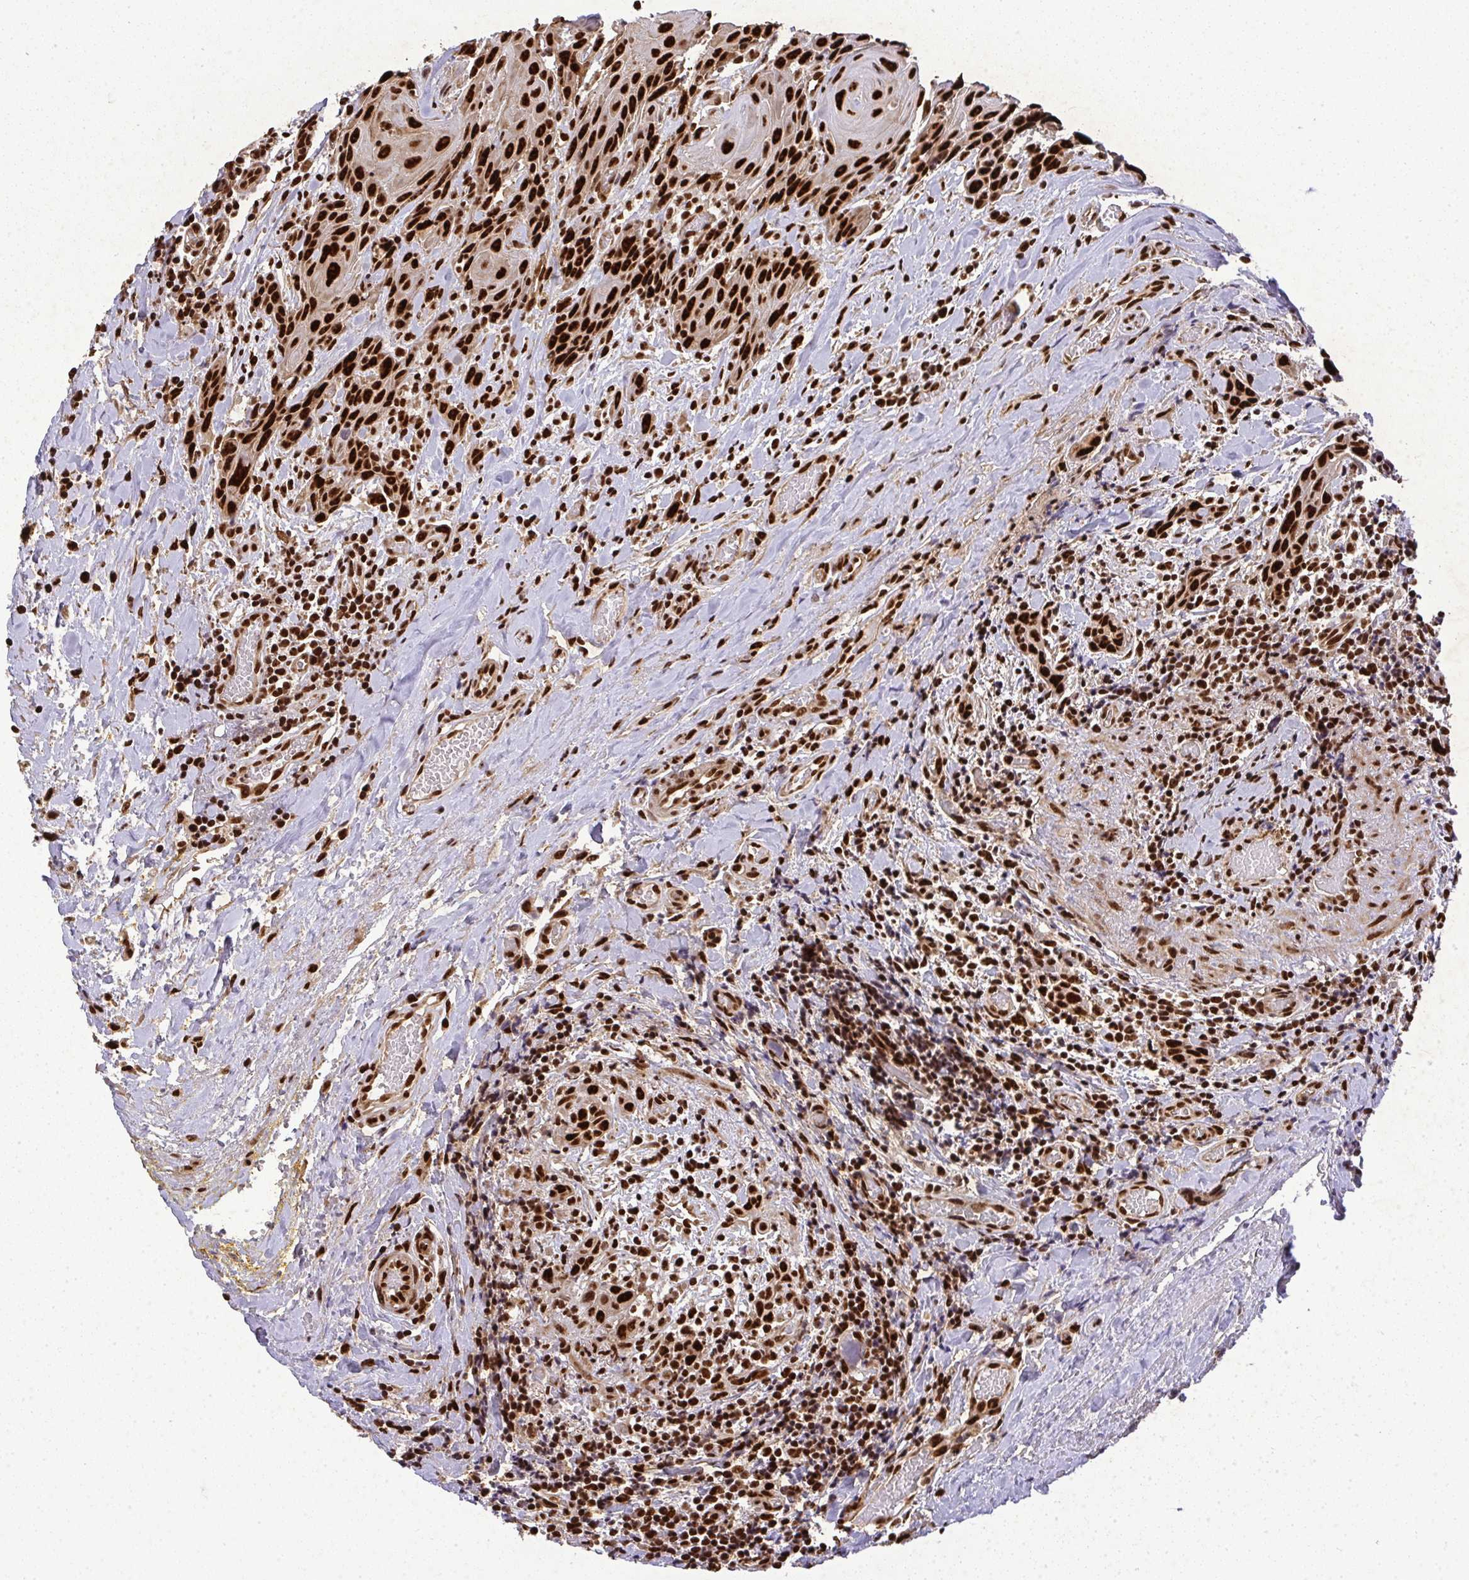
{"staining": {"intensity": "strong", "quantity": ">75%", "location": "nuclear"}, "tissue": "head and neck cancer", "cell_type": "Tumor cells", "image_type": "cancer", "snomed": [{"axis": "morphology", "description": "Squamous cell carcinoma, NOS"}, {"axis": "topography", "description": "Oral tissue"}, {"axis": "topography", "description": "Head-Neck"}], "caption": "Approximately >75% of tumor cells in human head and neck cancer (squamous cell carcinoma) display strong nuclear protein staining as visualized by brown immunohistochemical staining.", "gene": "U2AF1", "patient": {"sex": "male", "age": 49}}